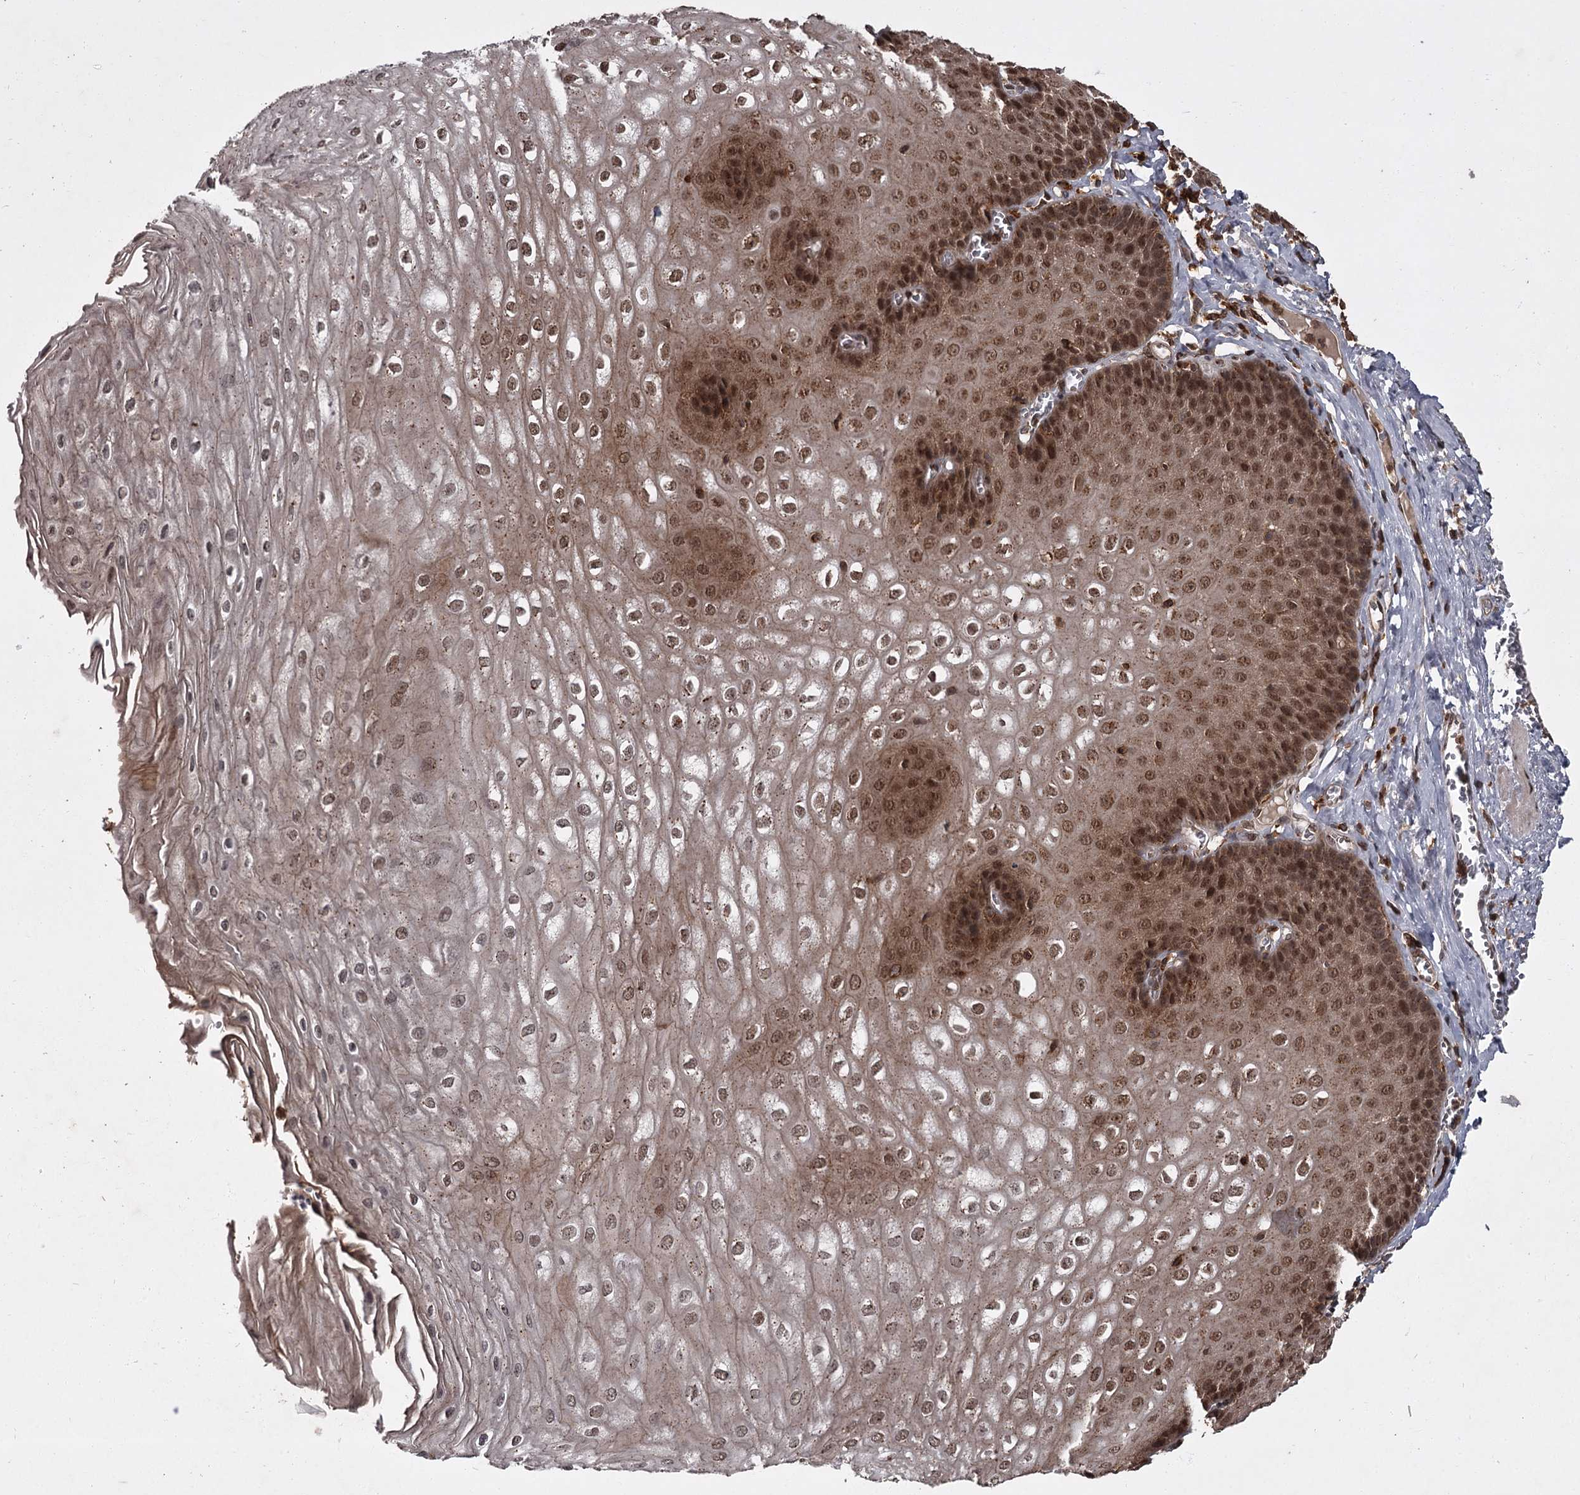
{"staining": {"intensity": "moderate", "quantity": ">75%", "location": "cytoplasmic/membranous,nuclear"}, "tissue": "esophagus", "cell_type": "Squamous epithelial cells", "image_type": "normal", "snomed": [{"axis": "morphology", "description": "Normal tissue, NOS"}, {"axis": "topography", "description": "Esophagus"}], "caption": "Human esophagus stained for a protein (brown) reveals moderate cytoplasmic/membranous,nuclear positive positivity in approximately >75% of squamous epithelial cells.", "gene": "TBC1D23", "patient": {"sex": "male", "age": 60}}